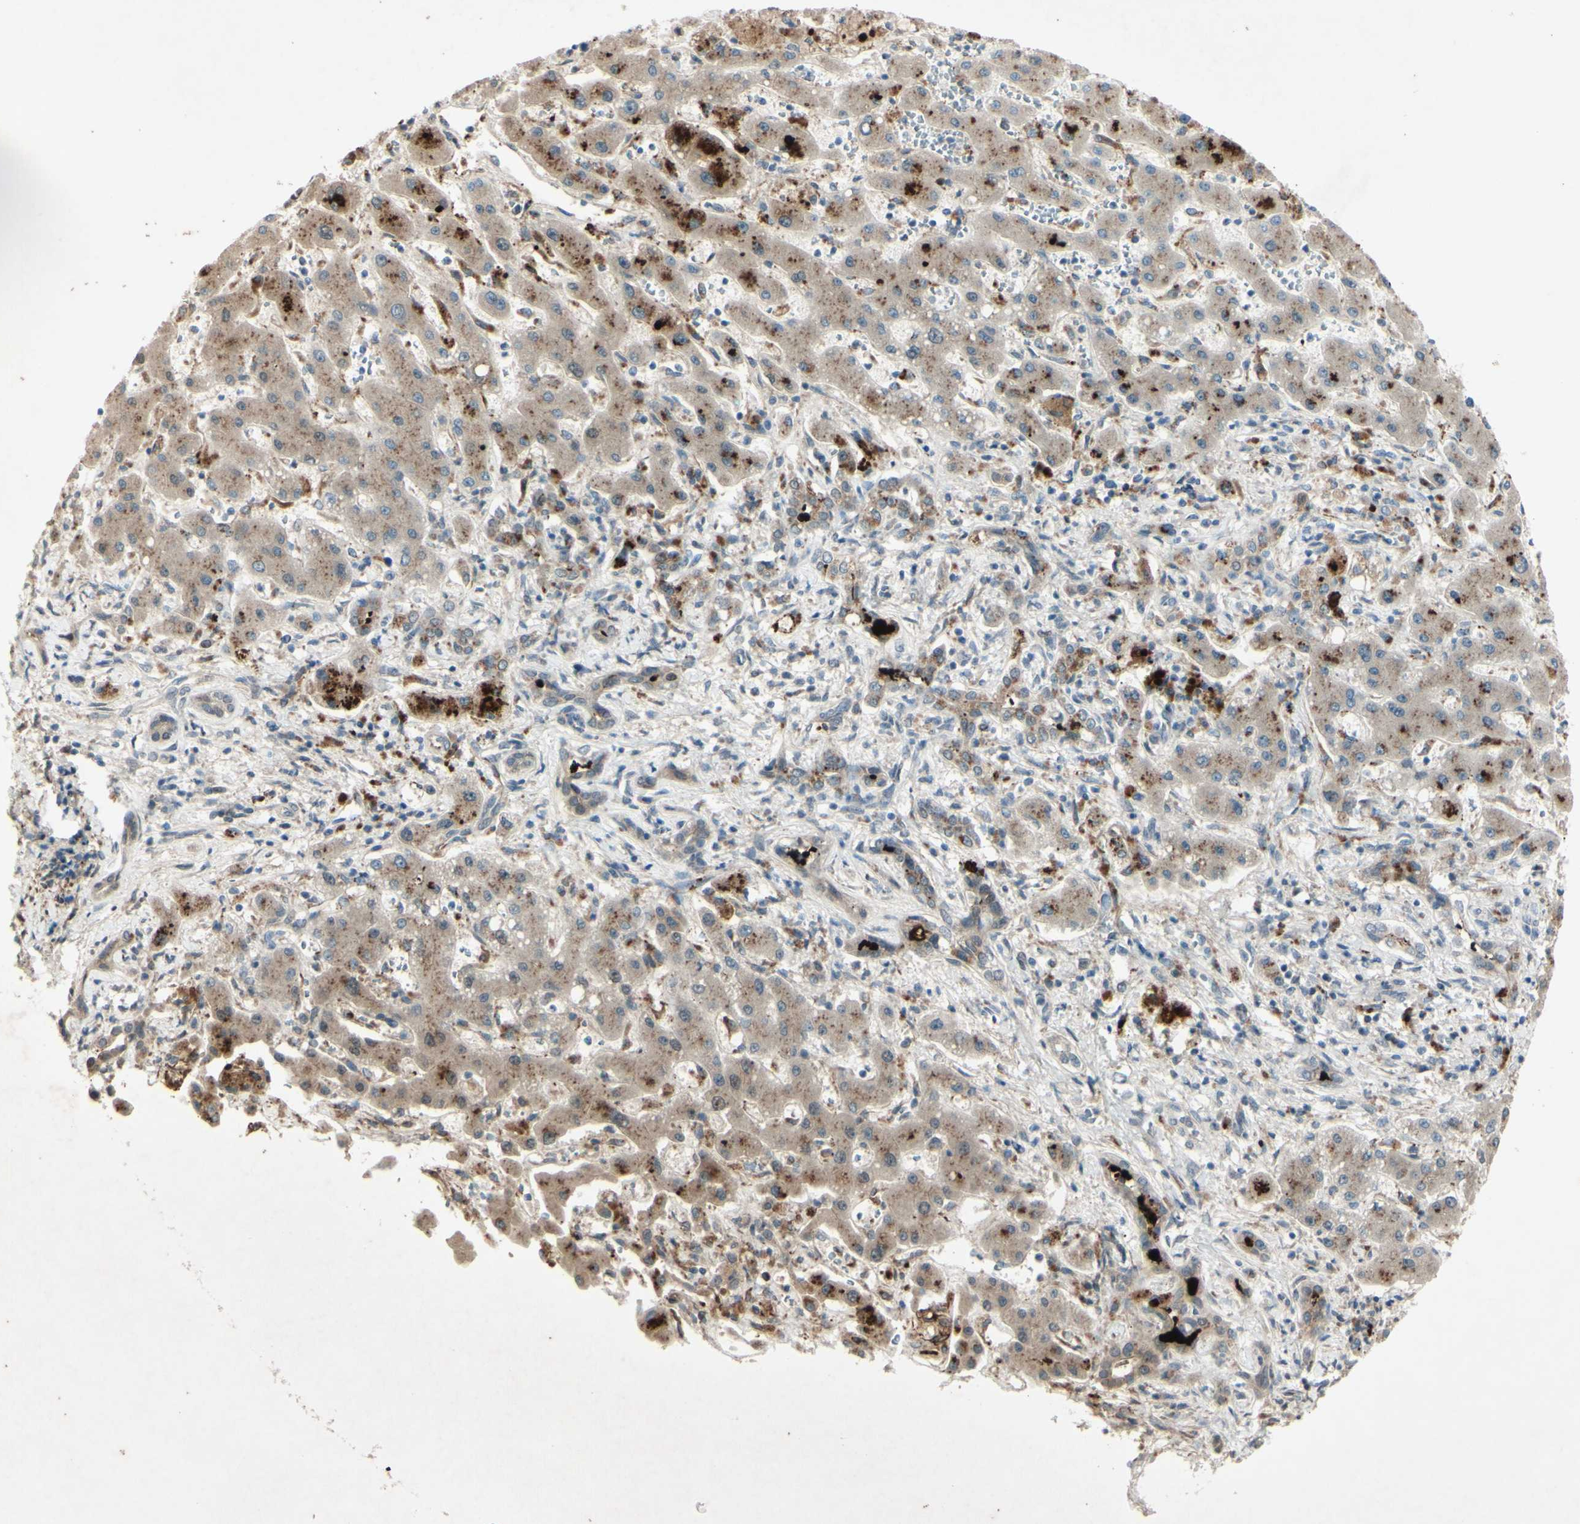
{"staining": {"intensity": "strong", "quantity": "<25%", "location": "cytoplasmic/membranous"}, "tissue": "liver cancer", "cell_type": "Tumor cells", "image_type": "cancer", "snomed": [{"axis": "morphology", "description": "Cholangiocarcinoma"}, {"axis": "topography", "description": "Liver"}], "caption": "Cholangiocarcinoma (liver) stained with a brown dye exhibits strong cytoplasmic/membranous positive staining in approximately <25% of tumor cells.", "gene": "FGFR2", "patient": {"sex": "male", "age": 50}}